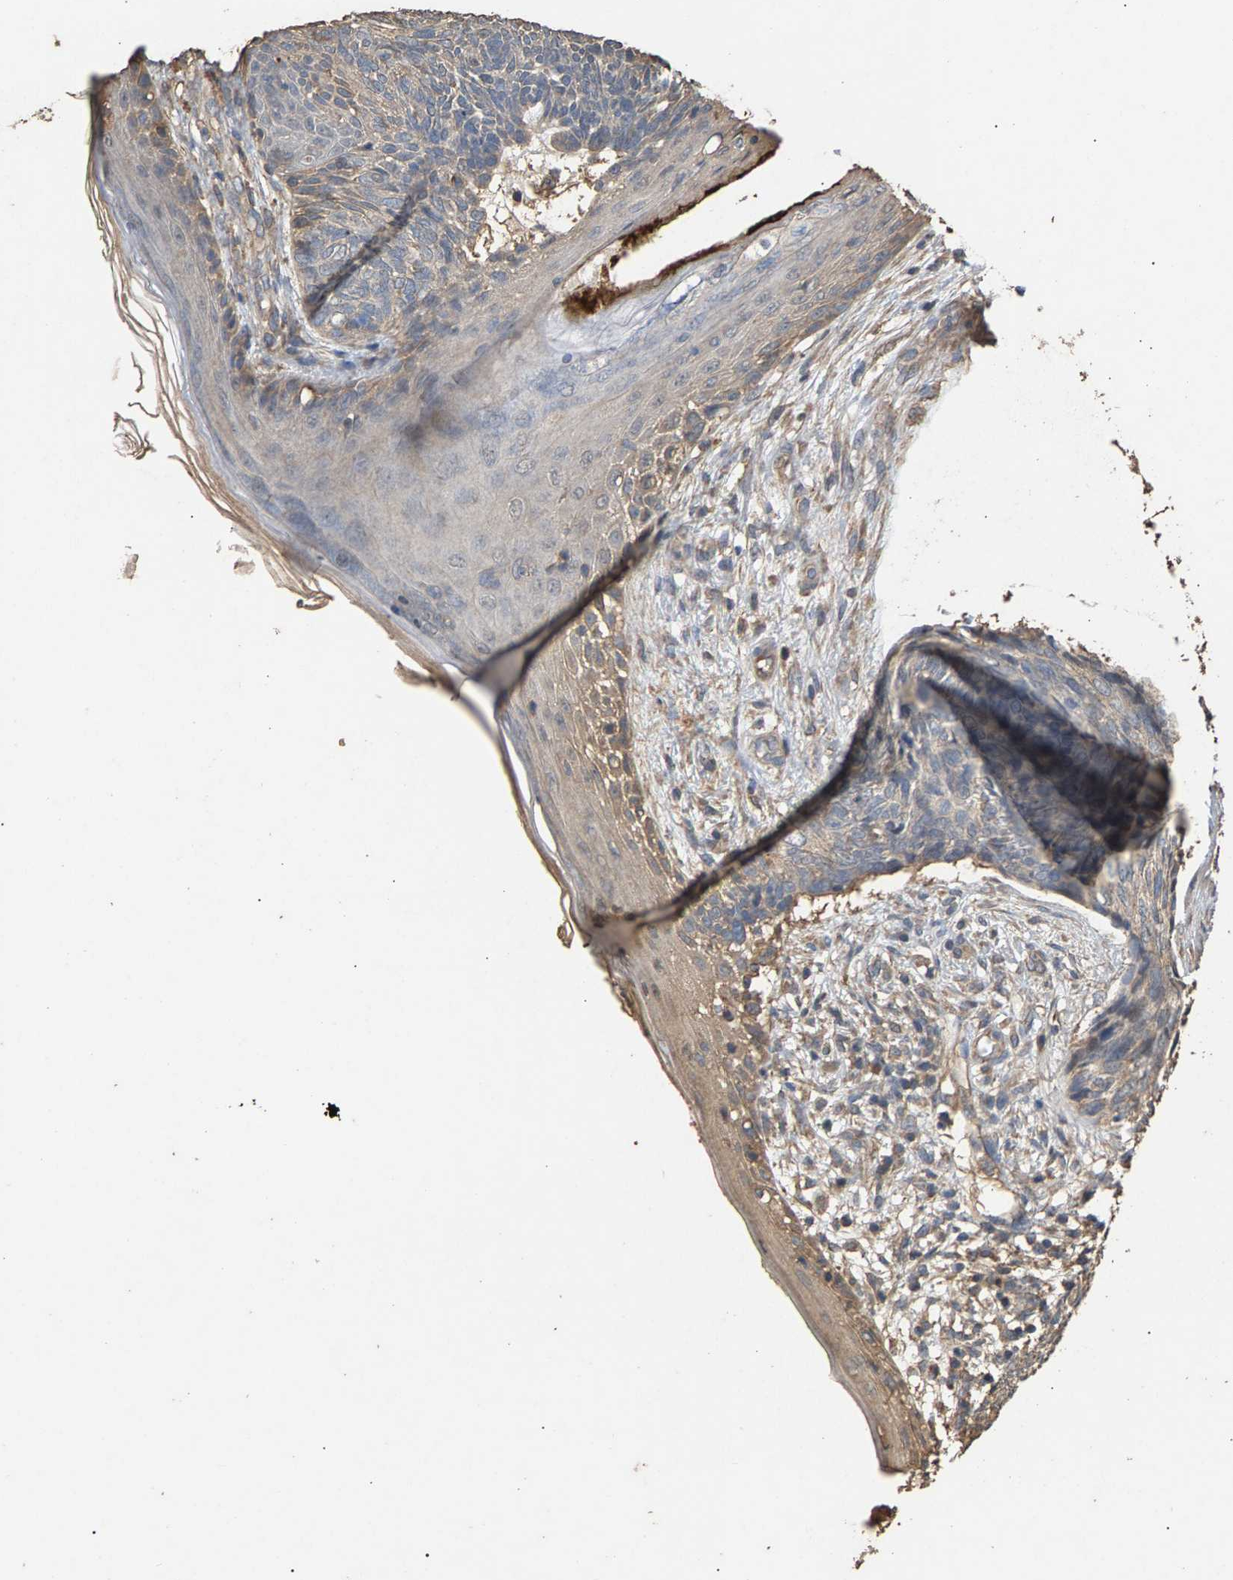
{"staining": {"intensity": "weak", "quantity": "<25%", "location": "cytoplasmic/membranous"}, "tissue": "skin cancer", "cell_type": "Tumor cells", "image_type": "cancer", "snomed": [{"axis": "morphology", "description": "Basal cell carcinoma"}, {"axis": "topography", "description": "Skin"}], "caption": "Skin basal cell carcinoma stained for a protein using IHC displays no expression tumor cells.", "gene": "HTRA3", "patient": {"sex": "female", "age": 84}}